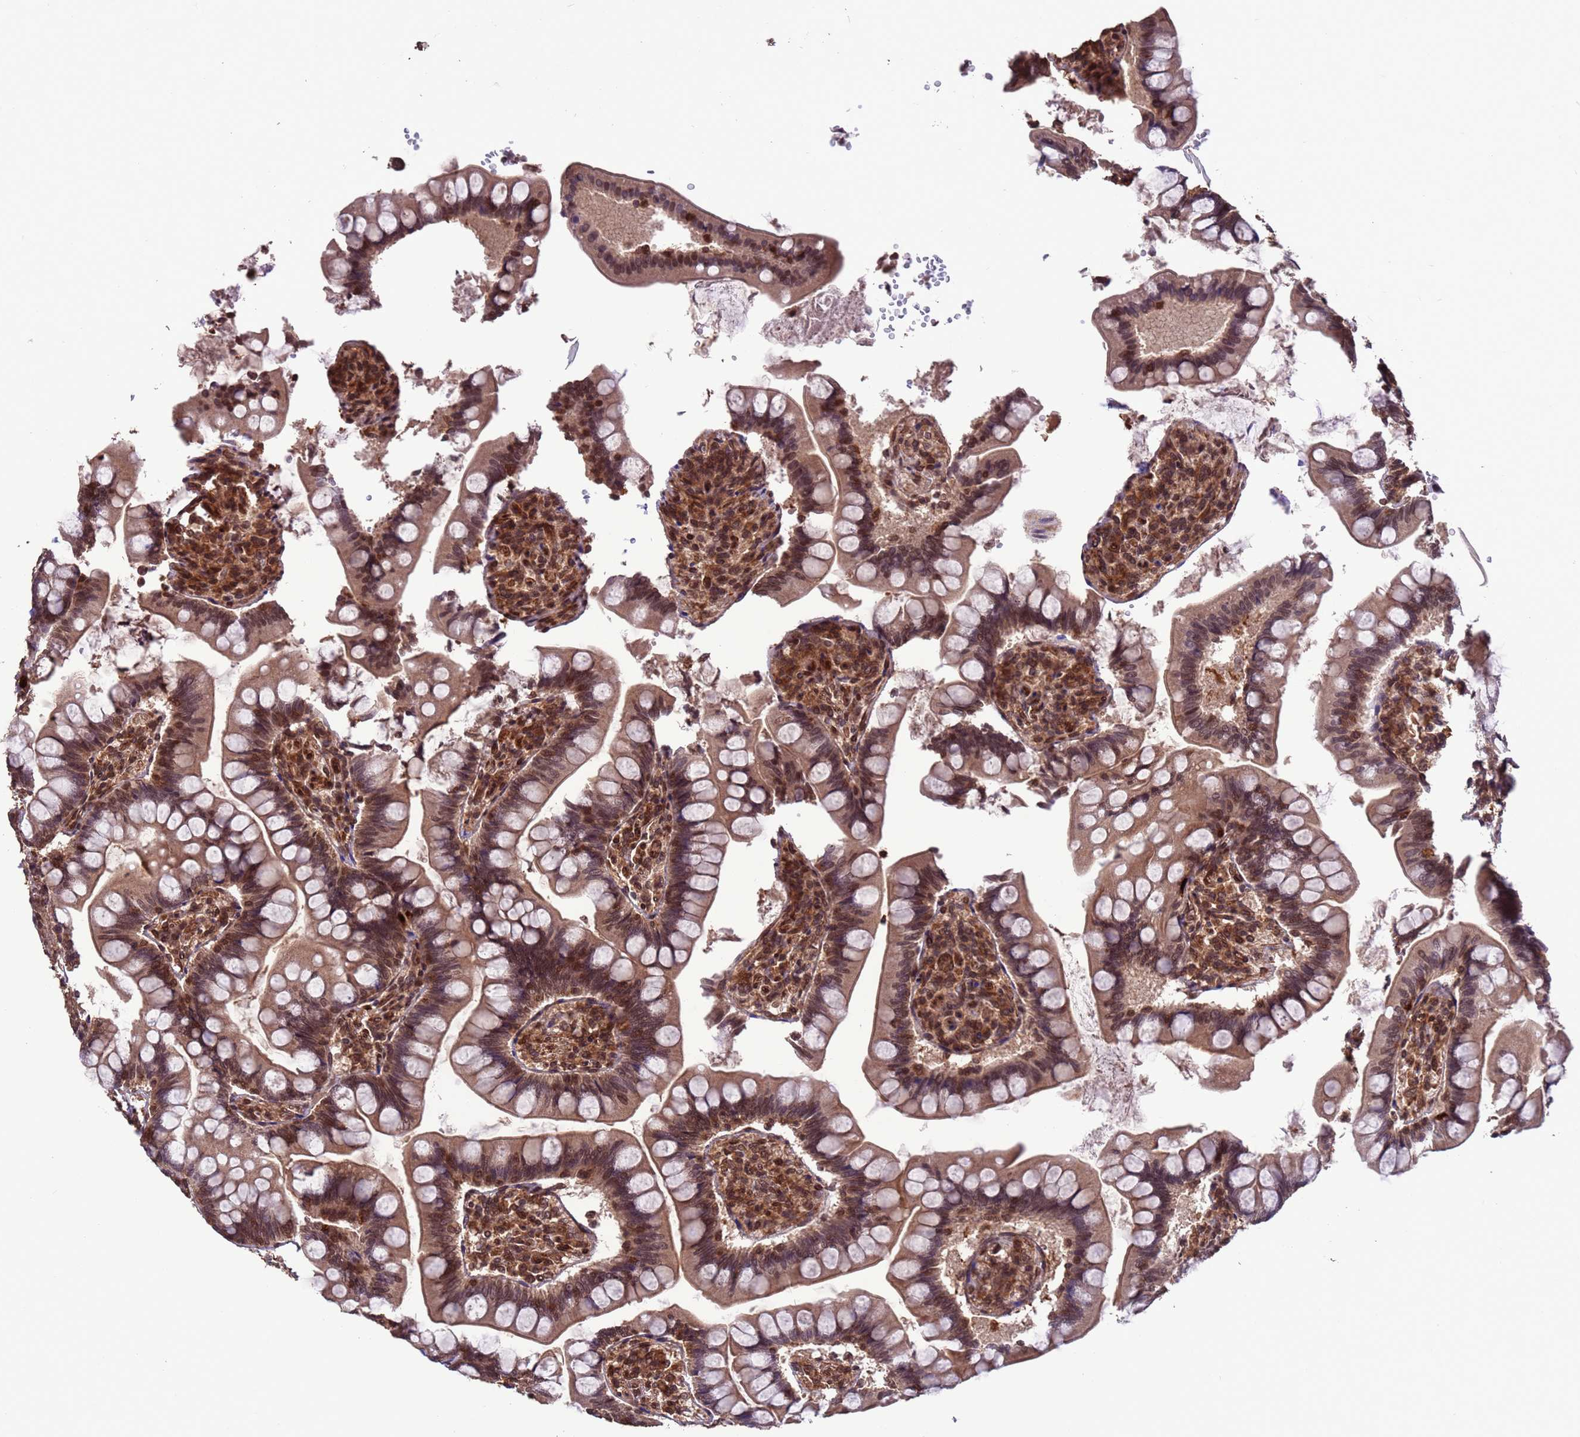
{"staining": {"intensity": "moderate", "quantity": ">75%", "location": "cytoplasmic/membranous,nuclear"}, "tissue": "small intestine", "cell_type": "Glandular cells", "image_type": "normal", "snomed": [{"axis": "morphology", "description": "Normal tissue, NOS"}, {"axis": "topography", "description": "Small intestine"}], "caption": "This image exhibits IHC staining of unremarkable small intestine, with medium moderate cytoplasmic/membranous,nuclear positivity in about >75% of glandular cells.", "gene": "VSTM4", "patient": {"sex": "male", "age": 7}}